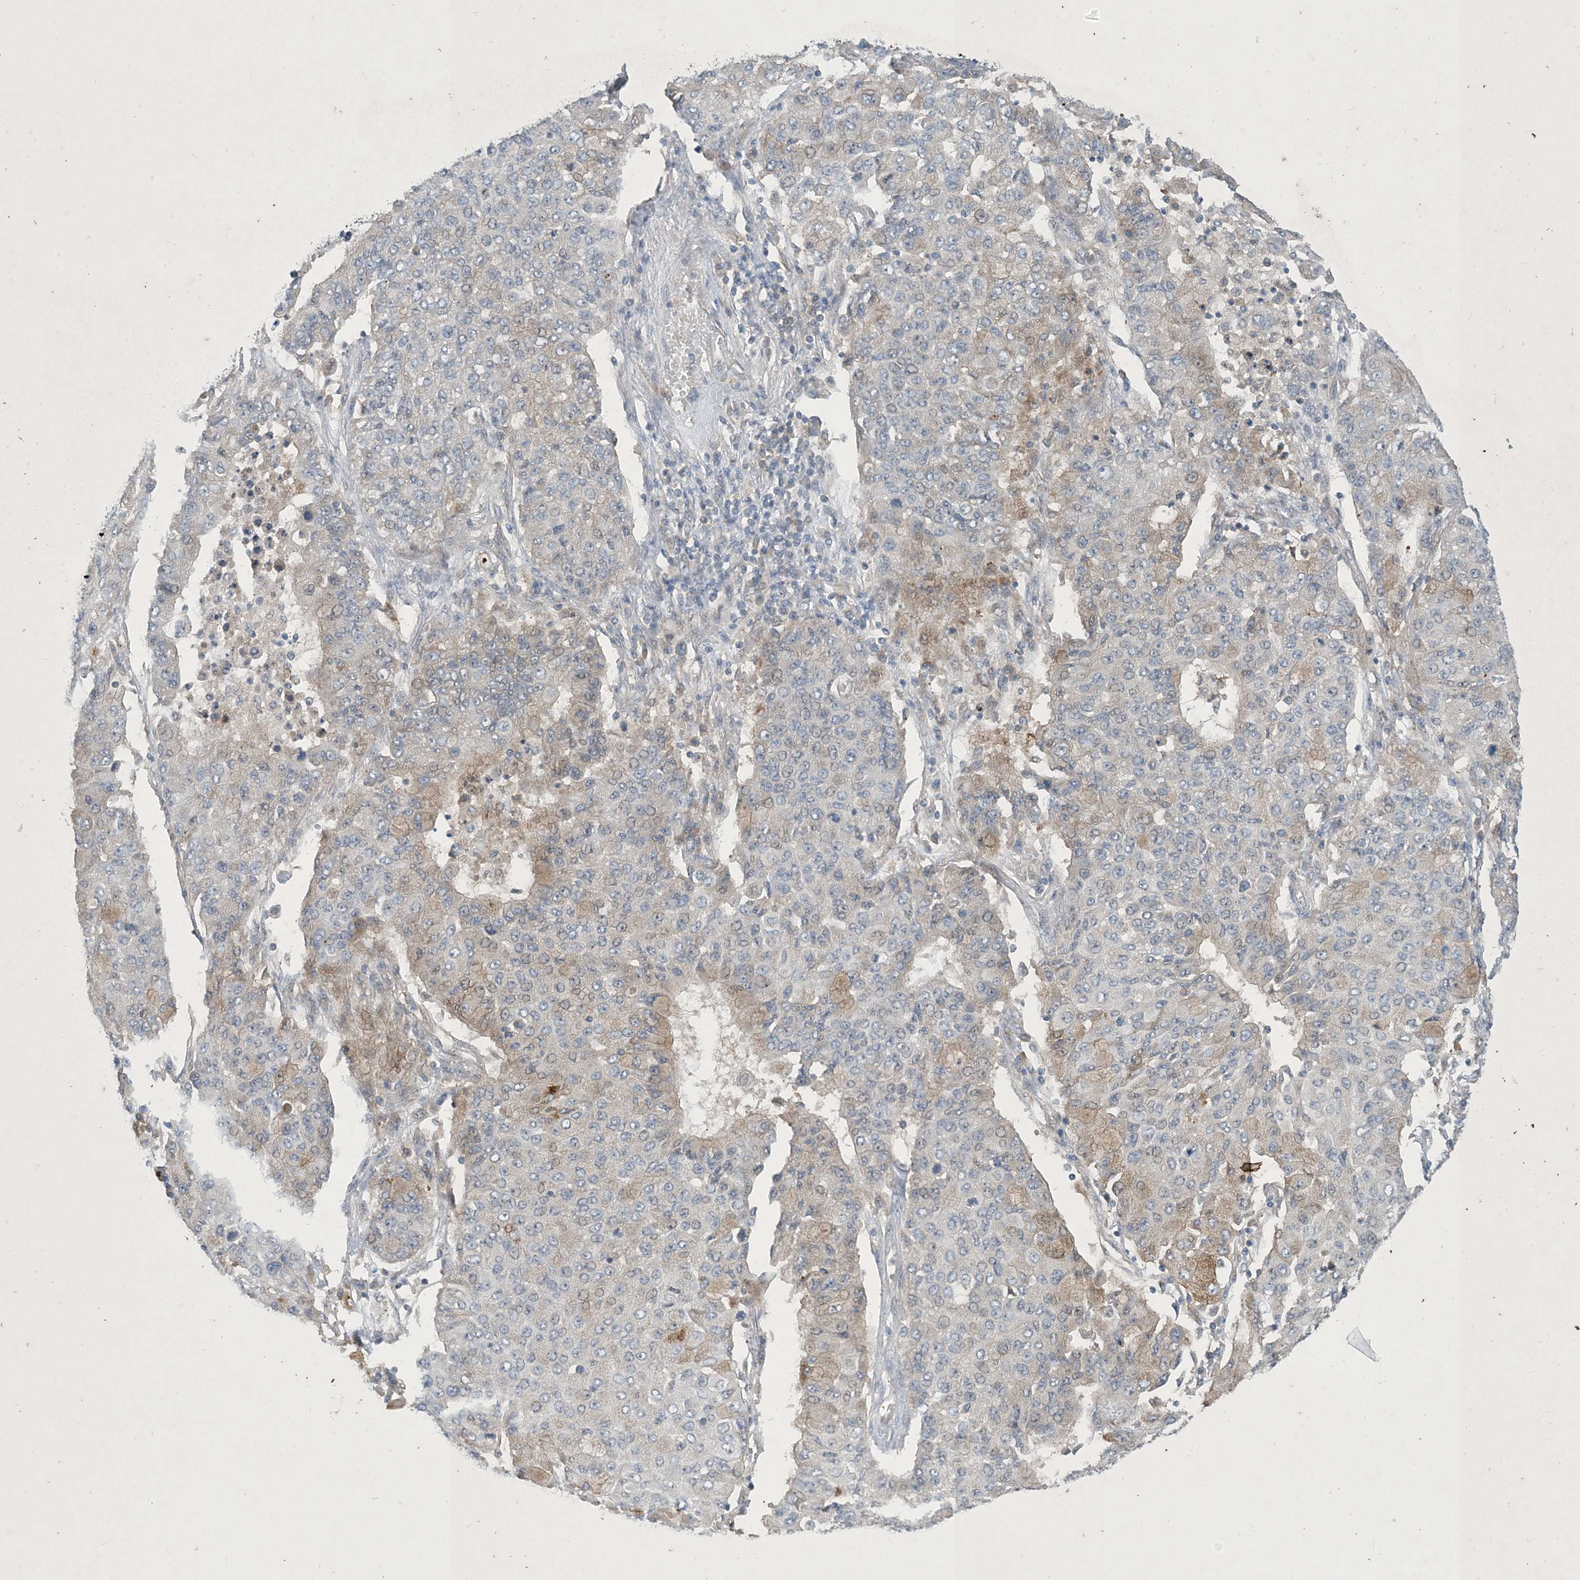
{"staining": {"intensity": "weak", "quantity": "<25%", "location": "cytoplasmic/membranous"}, "tissue": "lung cancer", "cell_type": "Tumor cells", "image_type": "cancer", "snomed": [{"axis": "morphology", "description": "Squamous cell carcinoma, NOS"}, {"axis": "topography", "description": "Lung"}], "caption": "A photomicrograph of lung cancer (squamous cell carcinoma) stained for a protein reveals no brown staining in tumor cells. (DAB (3,3'-diaminobenzidine) IHC, high magnification).", "gene": "CDS1", "patient": {"sex": "male", "age": 74}}